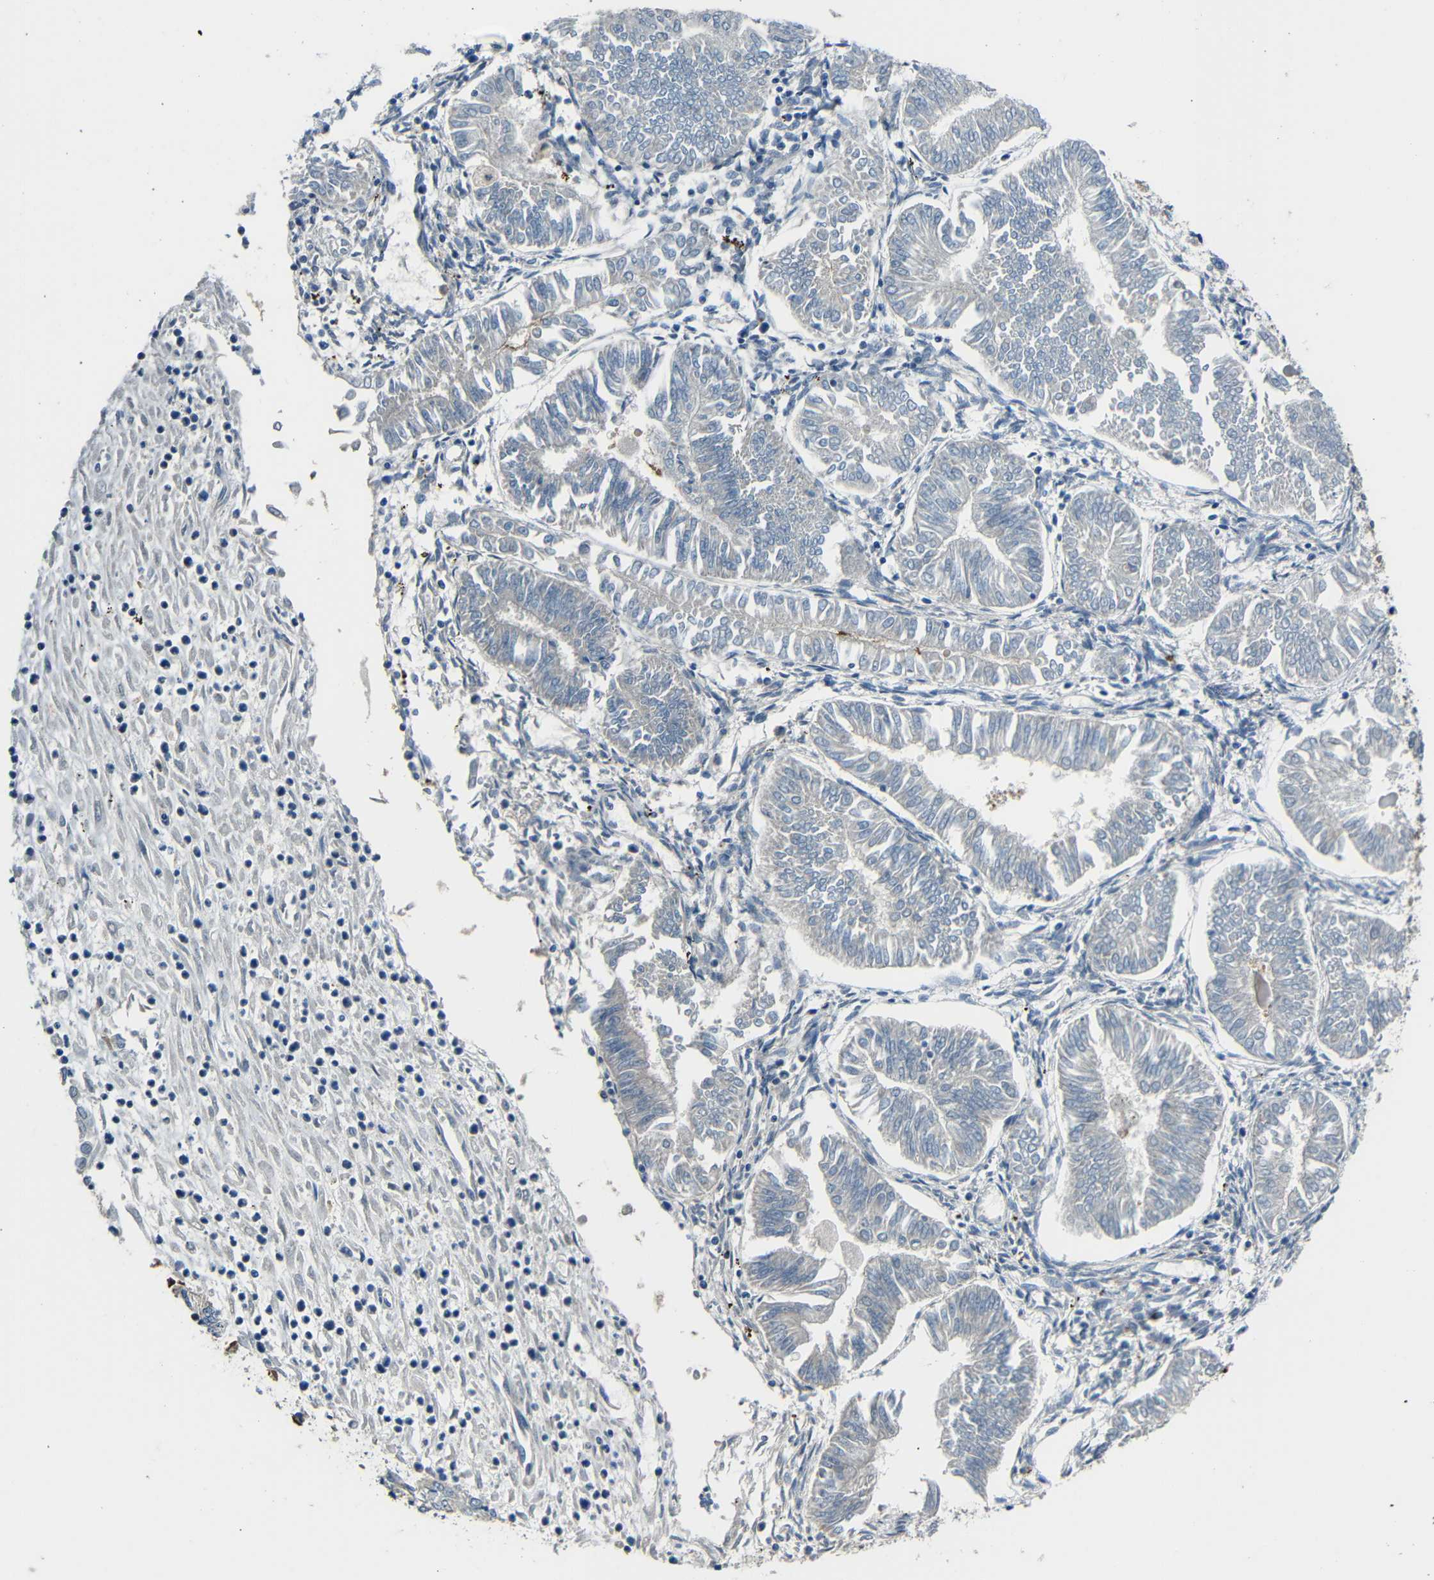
{"staining": {"intensity": "negative", "quantity": "none", "location": "none"}, "tissue": "endometrial cancer", "cell_type": "Tumor cells", "image_type": "cancer", "snomed": [{"axis": "morphology", "description": "Adenocarcinoma, NOS"}, {"axis": "topography", "description": "Endometrium"}], "caption": "IHC histopathology image of human adenocarcinoma (endometrial) stained for a protein (brown), which shows no positivity in tumor cells.", "gene": "DCLK1", "patient": {"sex": "female", "age": 53}}